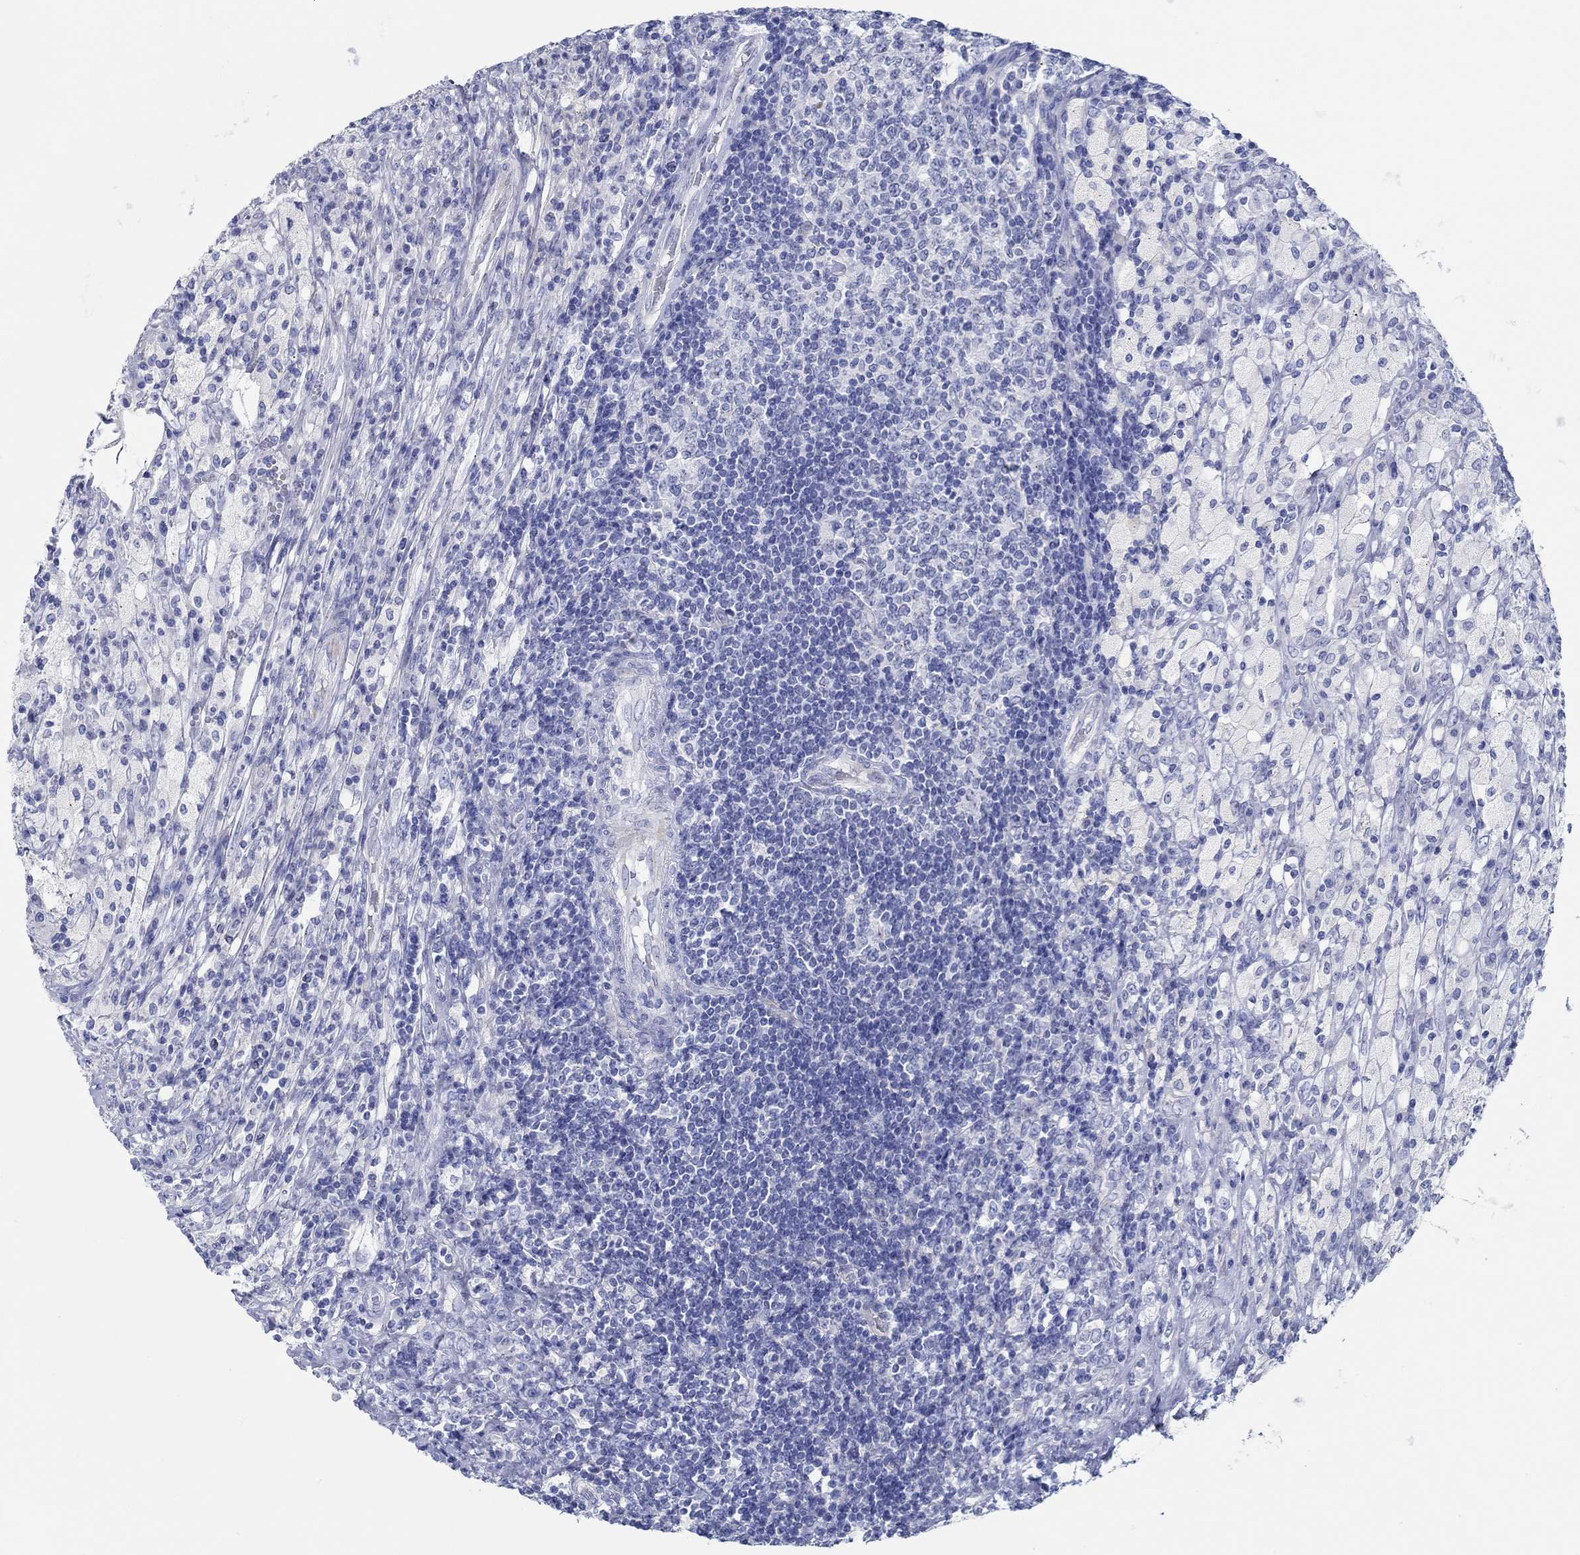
{"staining": {"intensity": "negative", "quantity": "none", "location": "none"}, "tissue": "testis cancer", "cell_type": "Tumor cells", "image_type": "cancer", "snomed": [{"axis": "morphology", "description": "Necrosis, NOS"}, {"axis": "morphology", "description": "Carcinoma, Embryonal, NOS"}, {"axis": "topography", "description": "Testis"}], "caption": "The micrograph shows no significant positivity in tumor cells of testis cancer (embryonal carcinoma).", "gene": "IGFBP6", "patient": {"sex": "male", "age": 19}}